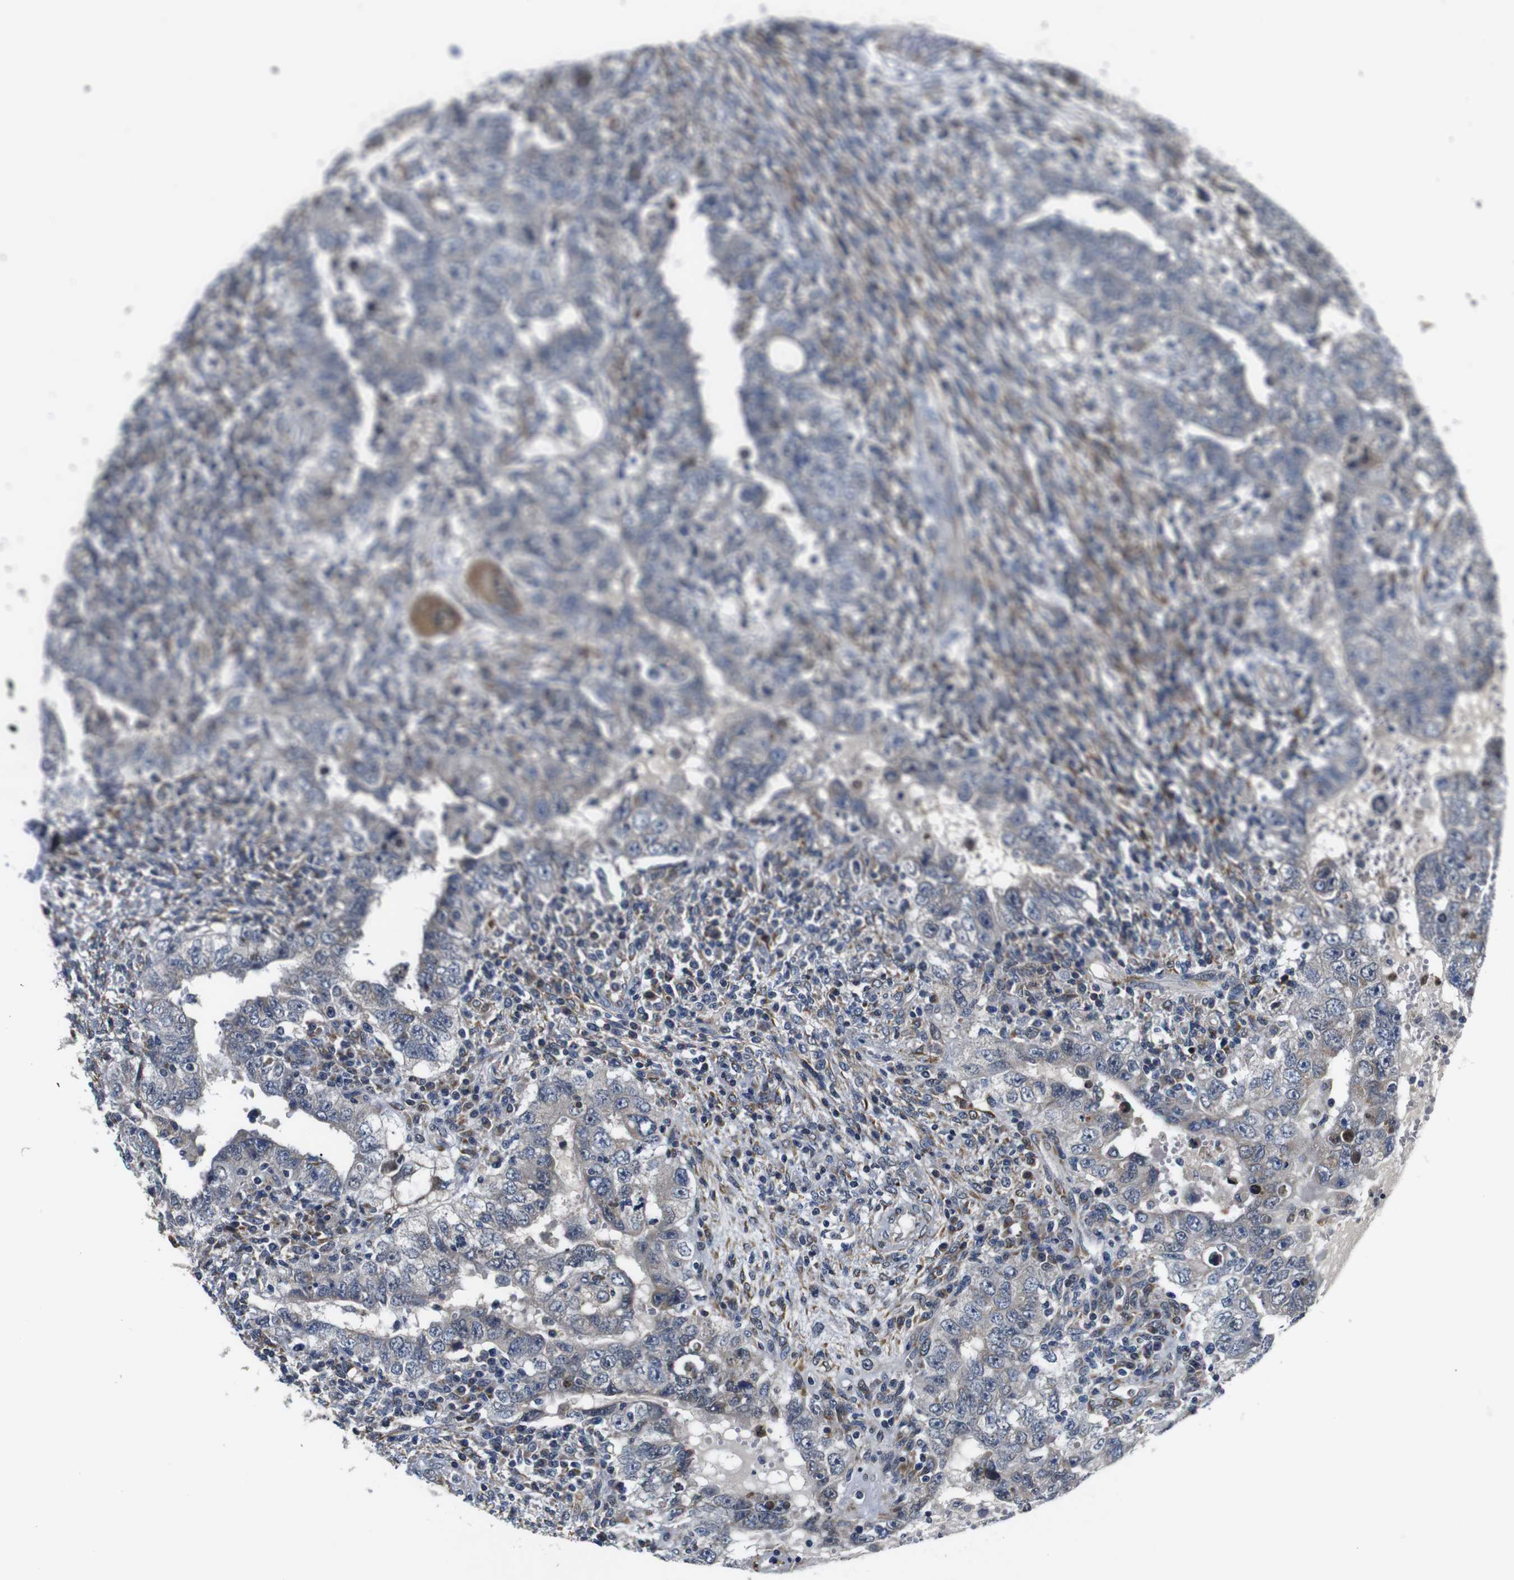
{"staining": {"intensity": "moderate", "quantity": "<25%", "location": "cytoplasmic/membranous"}, "tissue": "testis cancer", "cell_type": "Tumor cells", "image_type": "cancer", "snomed": [{"axis": "morphology", "description": "Carcinoma, Embryonal, NOS"}, {"axis": "topography", "description": "Testis"}], "caption": "The image demonstrates staining of testis cancer, revealing moderate cytoplasmic/membranous protein positivity (brown color) within tumor cells.", "gene": "FKBP14", "patient": {"sex": "male", "age": 26}}